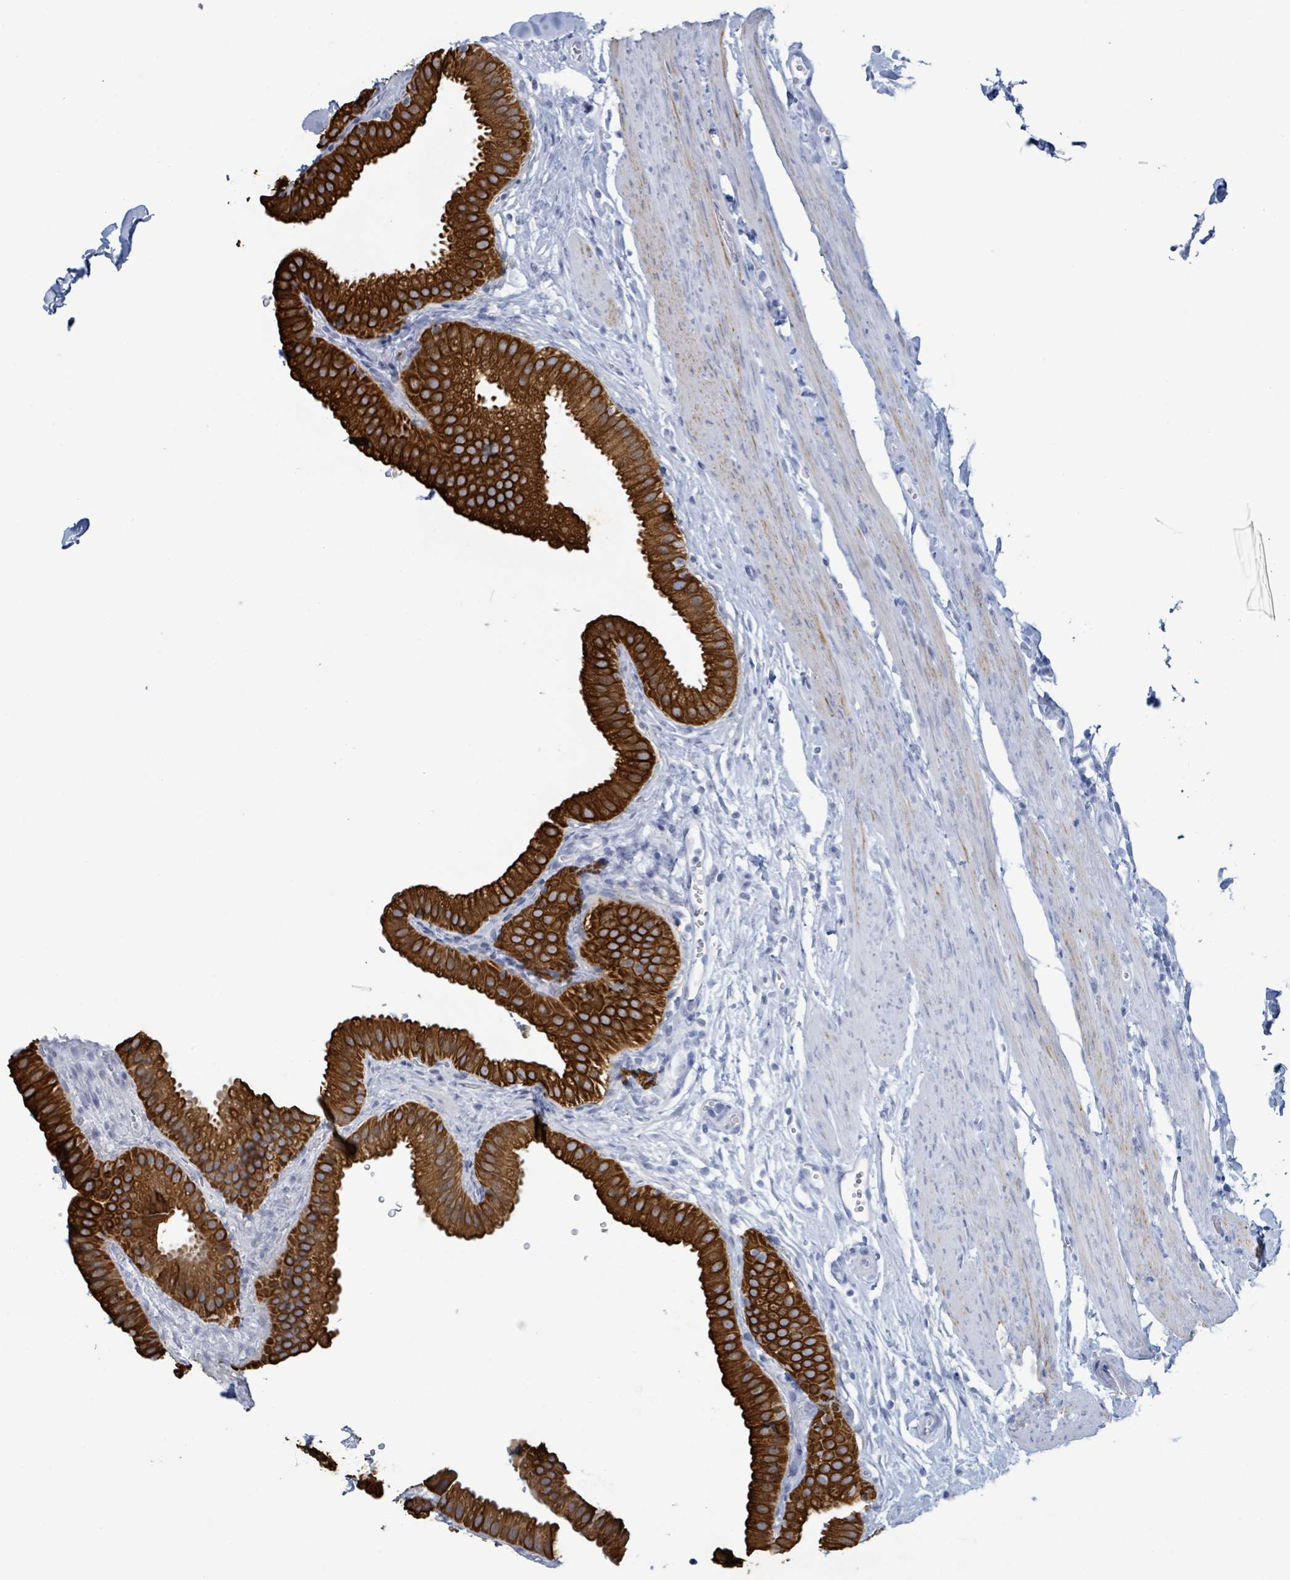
{"staining": {"intensity": "strong", "quantity": ">75%", "location": "cytoplasmic/membranous"}, "tissue": "gallbladder", "cell_type": "Glandular cells", "image_type": "normal", "snomed": [{"axis": "morphology", "description": "Normal tissue, NOS"}, {"axis": "topography", "description": "Gallbladder"}], "caption": "This is a photomicrograph of immunohistochemistry (IHC) staining of unremarkable gallbladder, which shows strong positivity in the cytoplasmic/membranous of glandular cells.", "gene": "KRT8", "patient": {"sex": "female", "age": 61}}